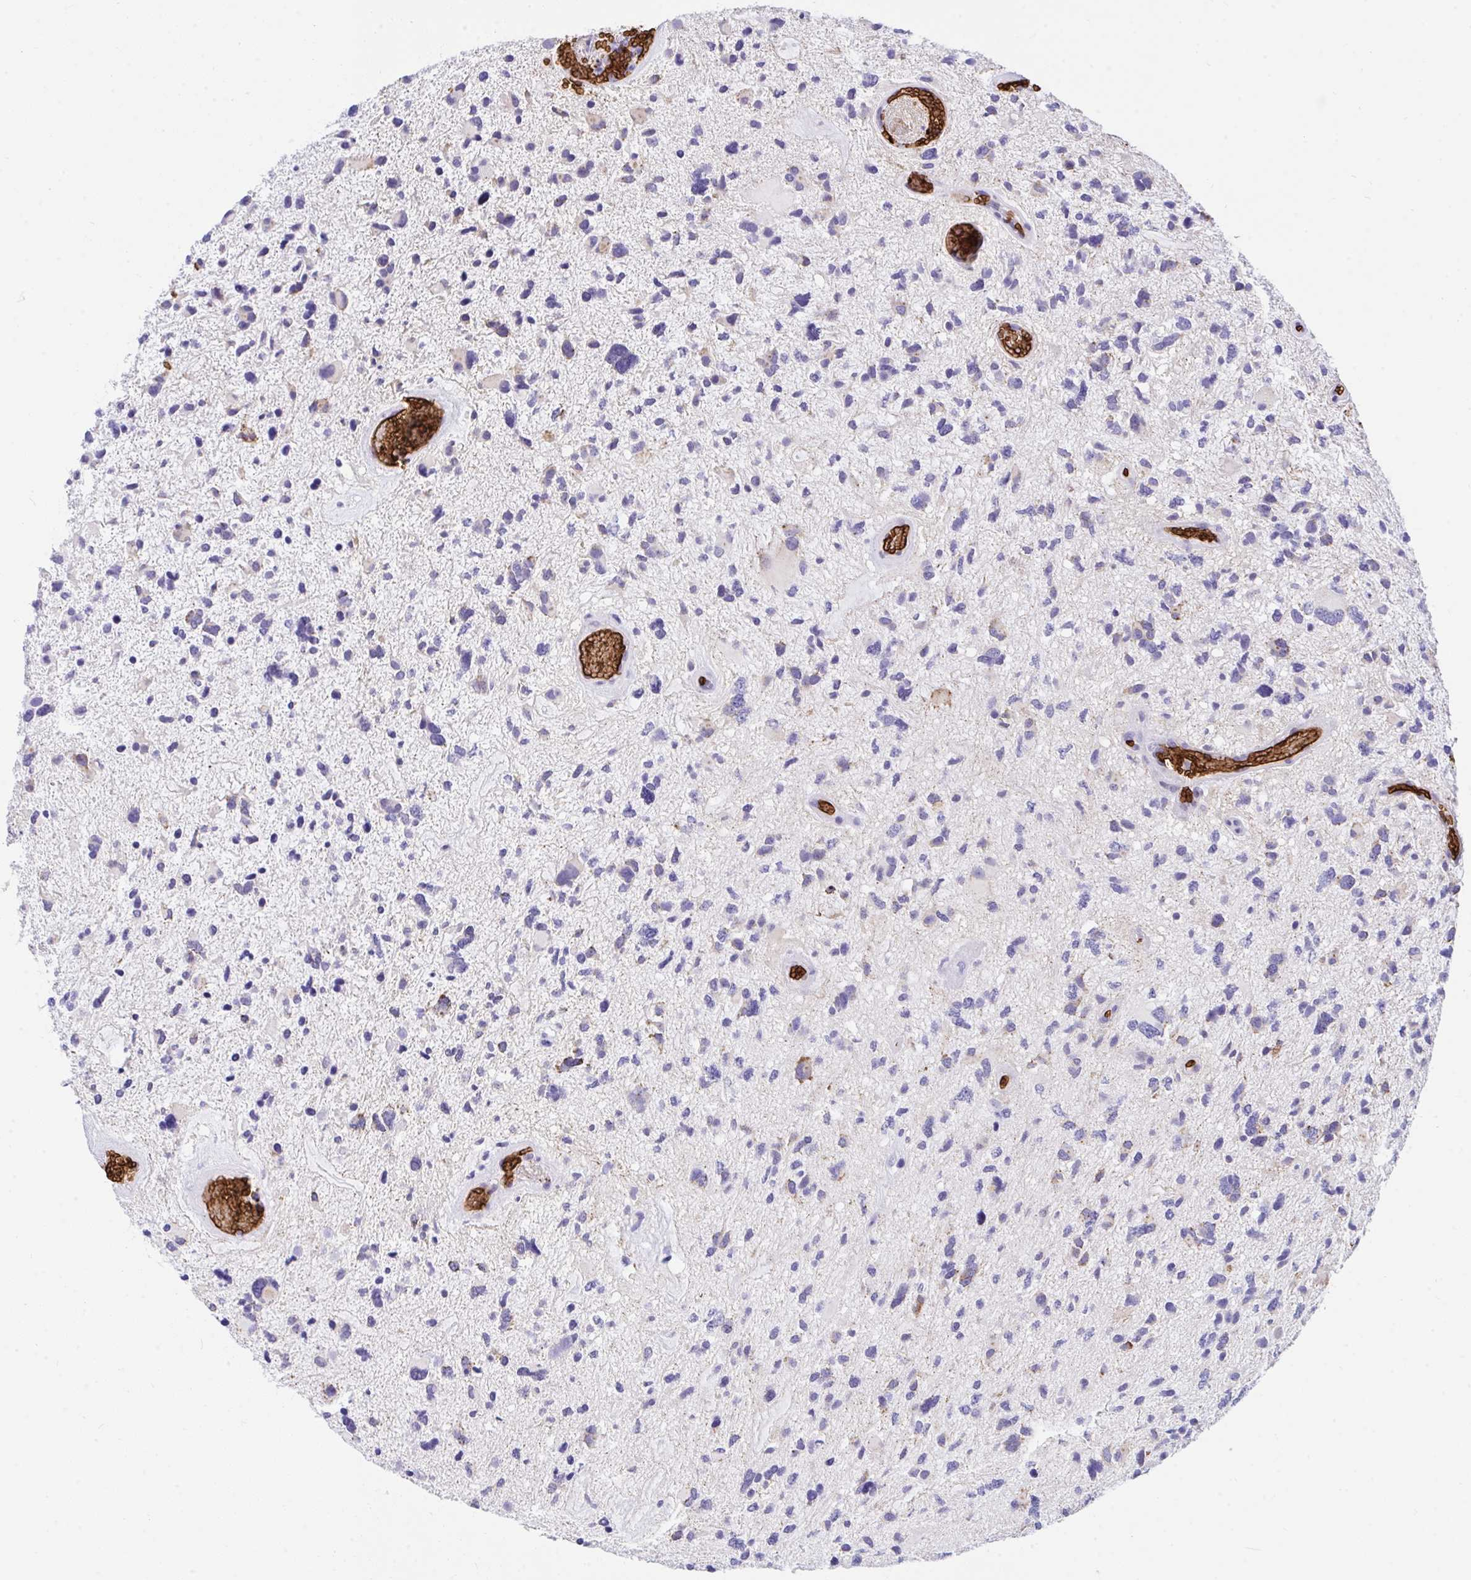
{"staining": {"intensity": "negative", "quantity": "none", "location": "none"}, "tissue": "glioma", "cell_type": "Tumor cells", "image_type": "cancer", "snomed": [{"axis": "morphology", "description": "Glioma, malignant, High grade"}, {"axis": "topography", "description": "Brain"}], "caption": "DAB (3,3'-diaminobenzidine) immunohistochemical staining of human glioma reveals no significant staining in tumor cells. (Stains: DAB immunohistochemistry with hematoxylin counter stain, Microscopy: brightfield microscopy at high magnification).", "gene": "ANK1", "patient": {"sex": "female", "age": 11}}